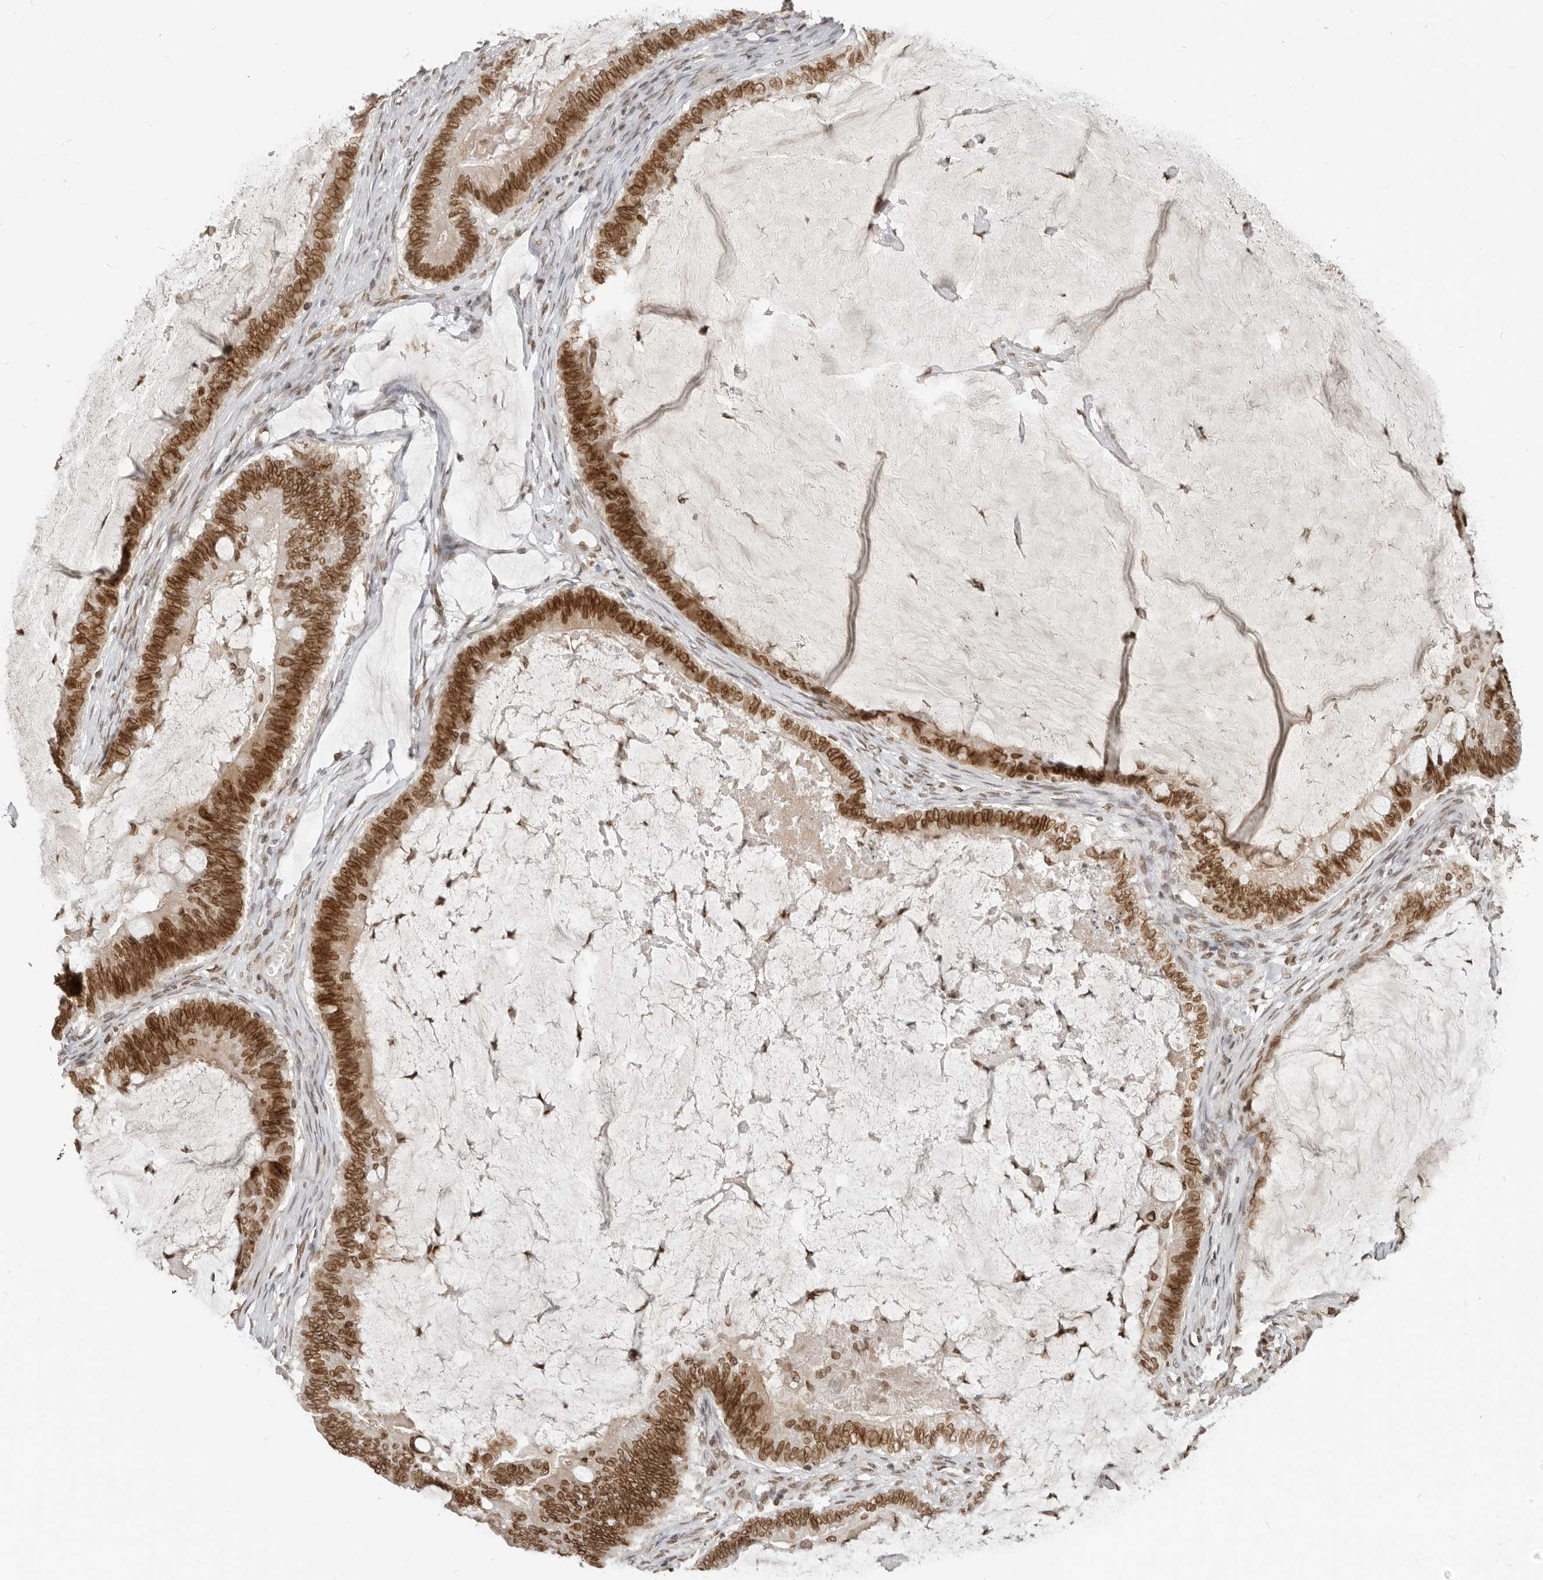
{"staining": {"intensity": "strong", "quantity": ">75%", "location": "cytoplasmic/membranous,nuclear"}, "tissue": "ovarian cancer", "cell_type": "Tumor cells", "image_type": "cancer", "snomed": [{"axis": "morphology", "description": "Cystadenocarcinoma, mucinous, NOS"}, {"axis": "topography", "description": "Ovary"}], "caption": "DAB immunohistochemical staining of human ovarian mucinous cystadenocarcinoma reveals strong cytoplasmic/membranous and nuclear protein expression in approximately >75% of tumor cells.", "gene": "NUP153", "patient": {"sex": "female", "age": 61}}